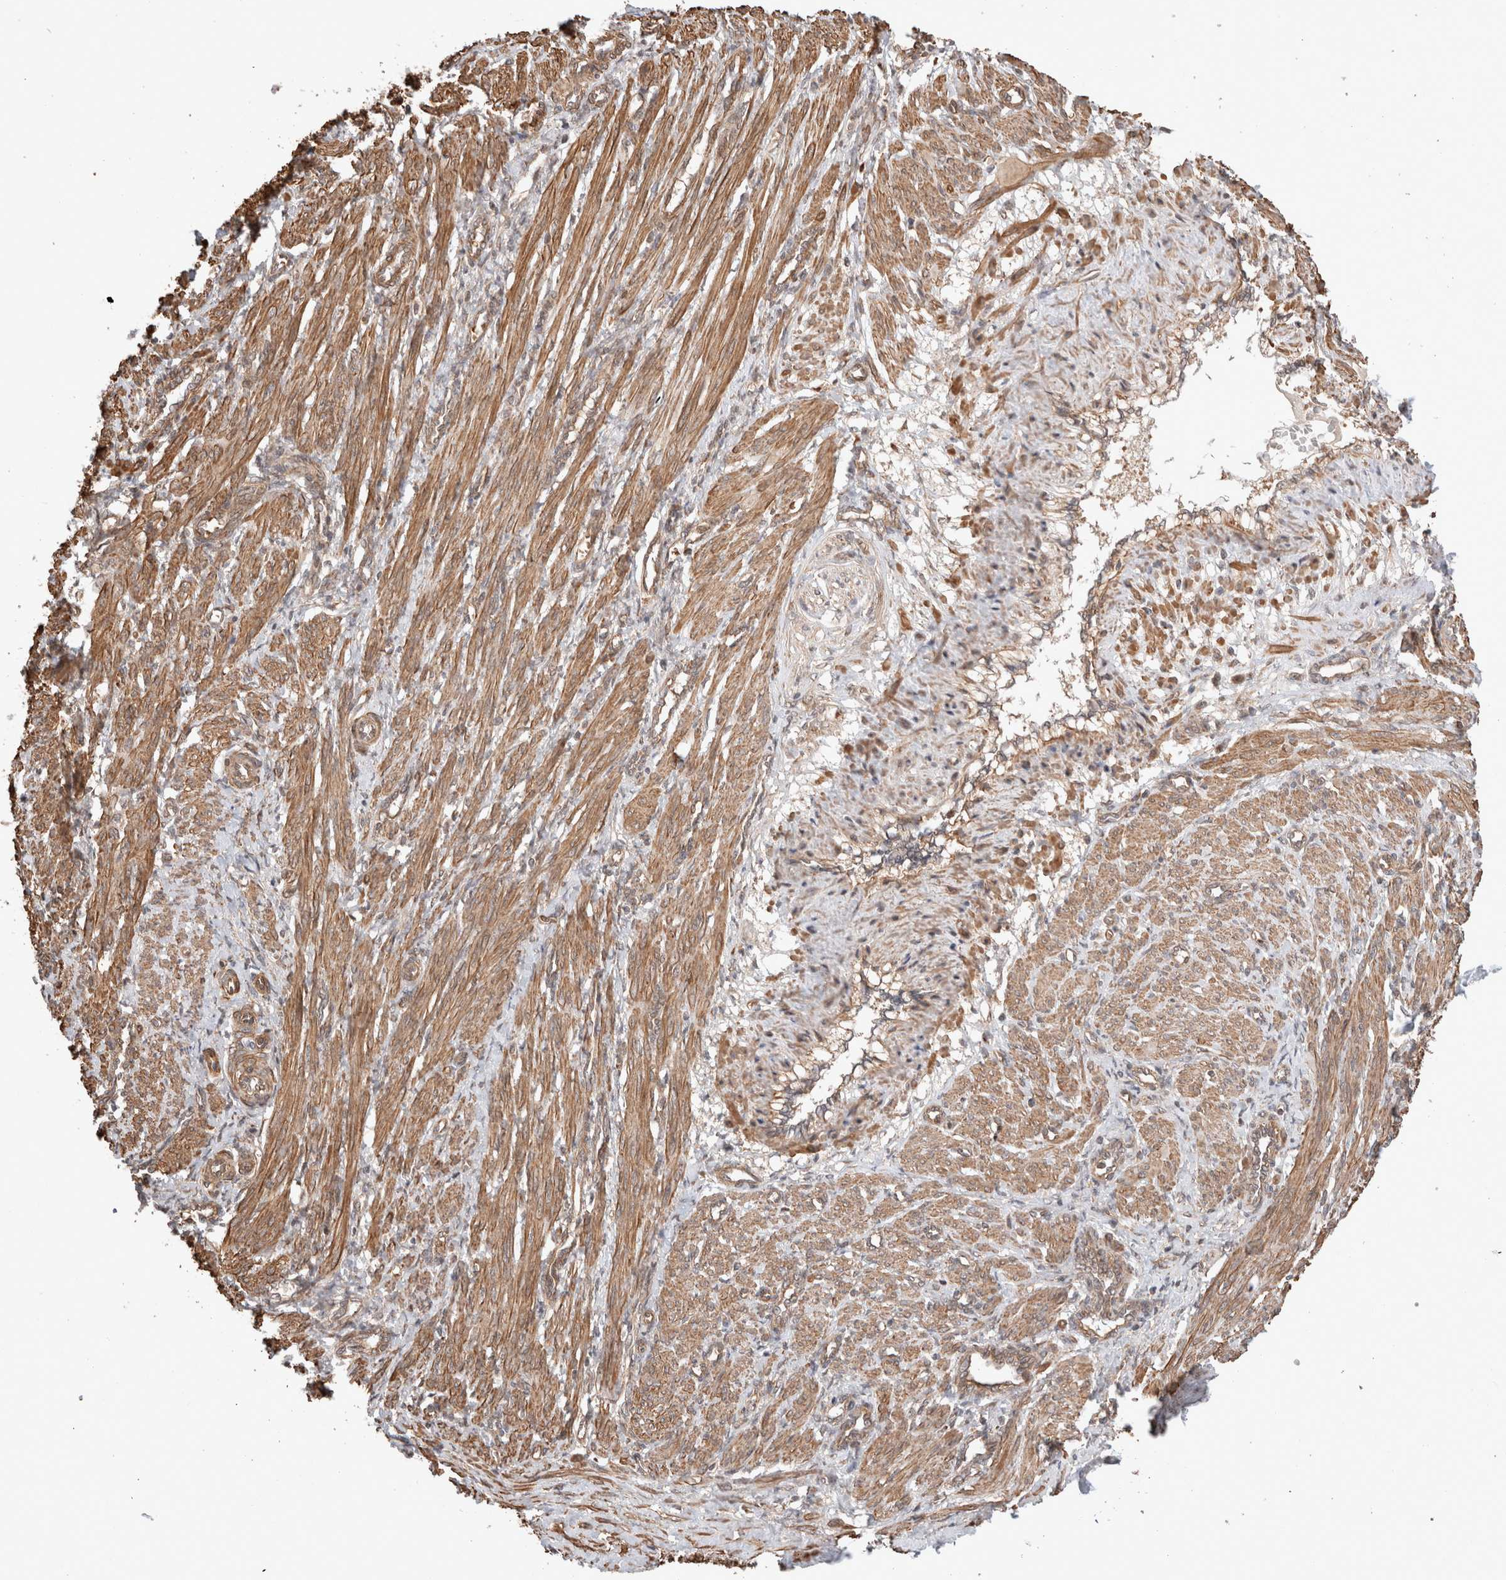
{"staining": {"intensity": "moderate", "quantity": ">75%", "location": "cytoplasmic/membranous"}, "tissue": "smooth muscle", "cell_type": "Smooth muscle cells", "image_type": "normal", "snomed": [{"axis": "morphology", "description": "Normal tissue, NOS"}, {"axis": "topography", "description": "Endometrium"}], "caption": "Smooth muscle cells exhibit medium levels of moderate cytoplasmic/membranous staining in about >75% of cells in benign human smooth muscle.", "gene": "ZNF649", "patient": {"sex": "female", "age": 33}}